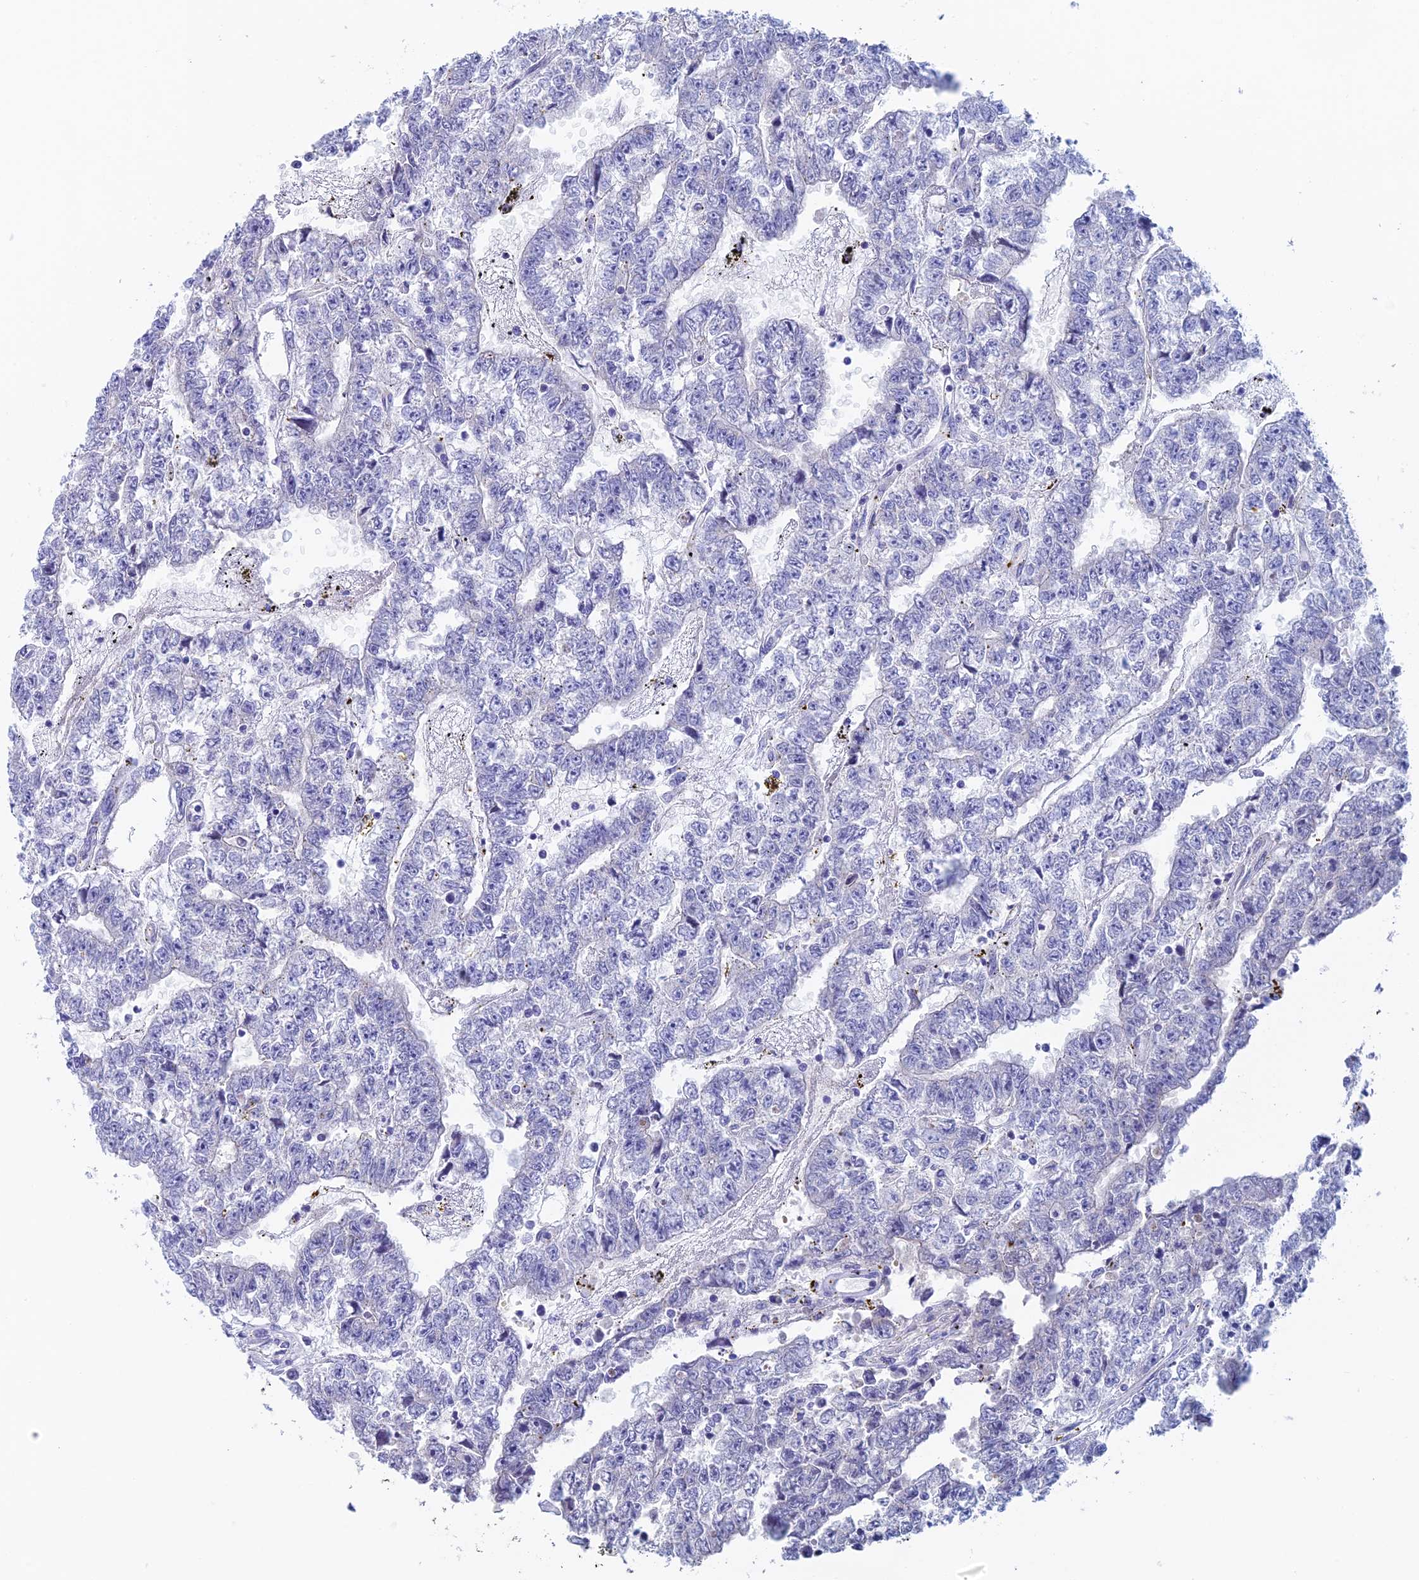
{"staining": {"intensity": "negative", "quantity": "none", "location": "none"}, "tissue": "testis cancer", "cell_type": "Tumor cells", "image_type": "cancer", "snomed": [{"axis": "morphology", "description": "Carcinoma, Embryonal, NOS"}, {"axis": "topography", "description": "Testis"}], "caption": "A high-resolution photomicrograph shows IHC staining of testis embryonal carcinoma, which displays no significant staining in tumor cells.", "gene": "PSMC3IP", "patient": {"sex": "male", "age": 25}}